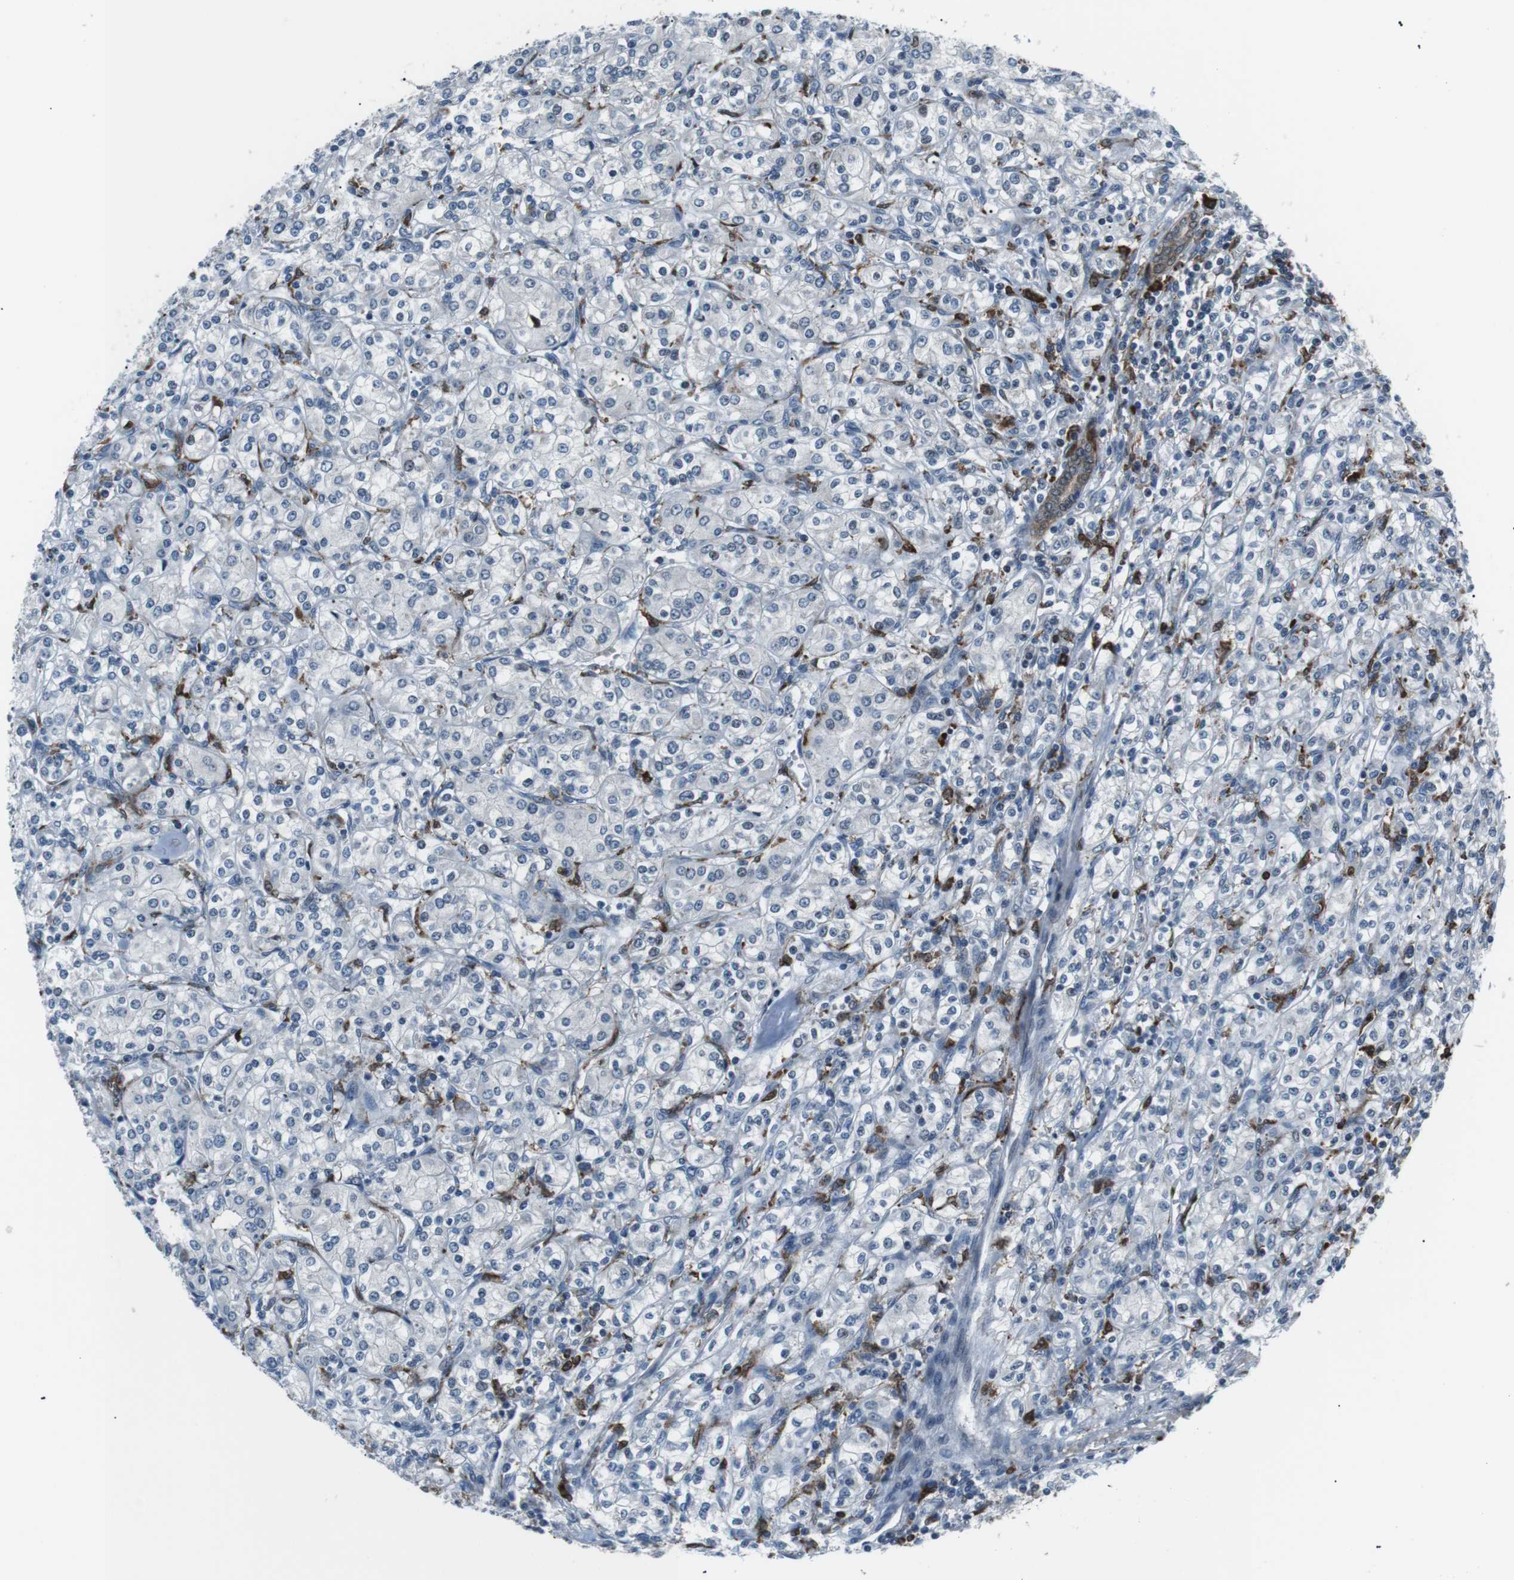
{"staining": {"intensity": "negative", "quantity": "none", "location": "none"}, "tissue": "renal cancer", "cell_type": "Tumor cells", "image_type": "cancer", "snomed": [{"axis": "morphology", "description": "Adenocarcinoma, NOS"}, {"axis": "topography", "description": "Kidney"}], "caption": "There is no significant expression in tumor cells of renal cancer.", "gene": "BLNK", "patient": {"sex": "male", "age": 77}}